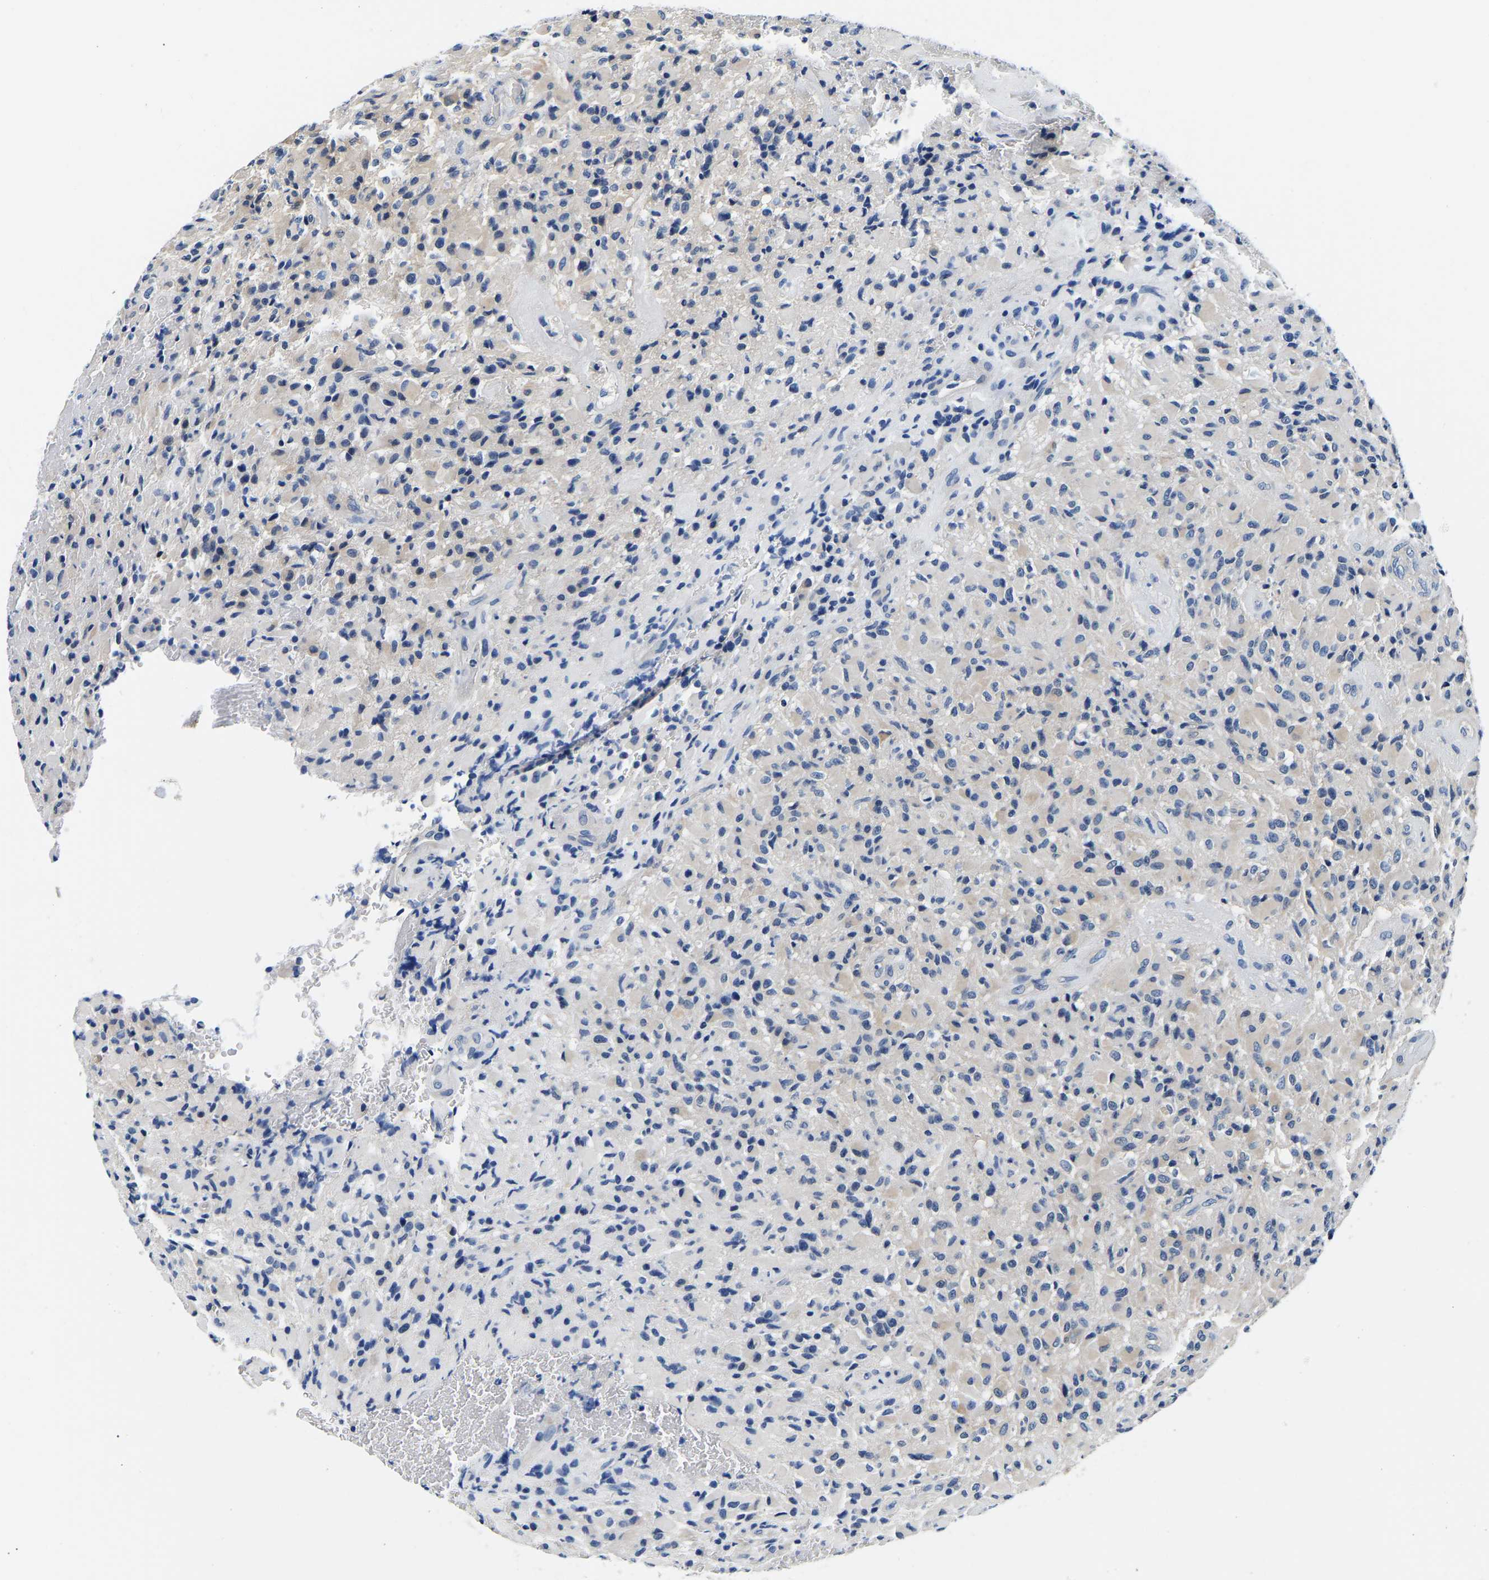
{"staining": {"intensity": "negative", "quantity": "none", "location": "none"}, "tissue": "glioma", "cell_type": "Tumor cells", "image_type": "cancer", "snomed": [{"axis": "morphology", "description": "Glioma, malignant, High grade"}, {"axis": "topography", "description": "Brain"}], "caption": "This is an immunohistochemistry (IHC) image of malignant glioma (high-grade). There is no staining in tumor cells.", "gene": "ACO1", "patient": {"sex": "male", "age": 71}}